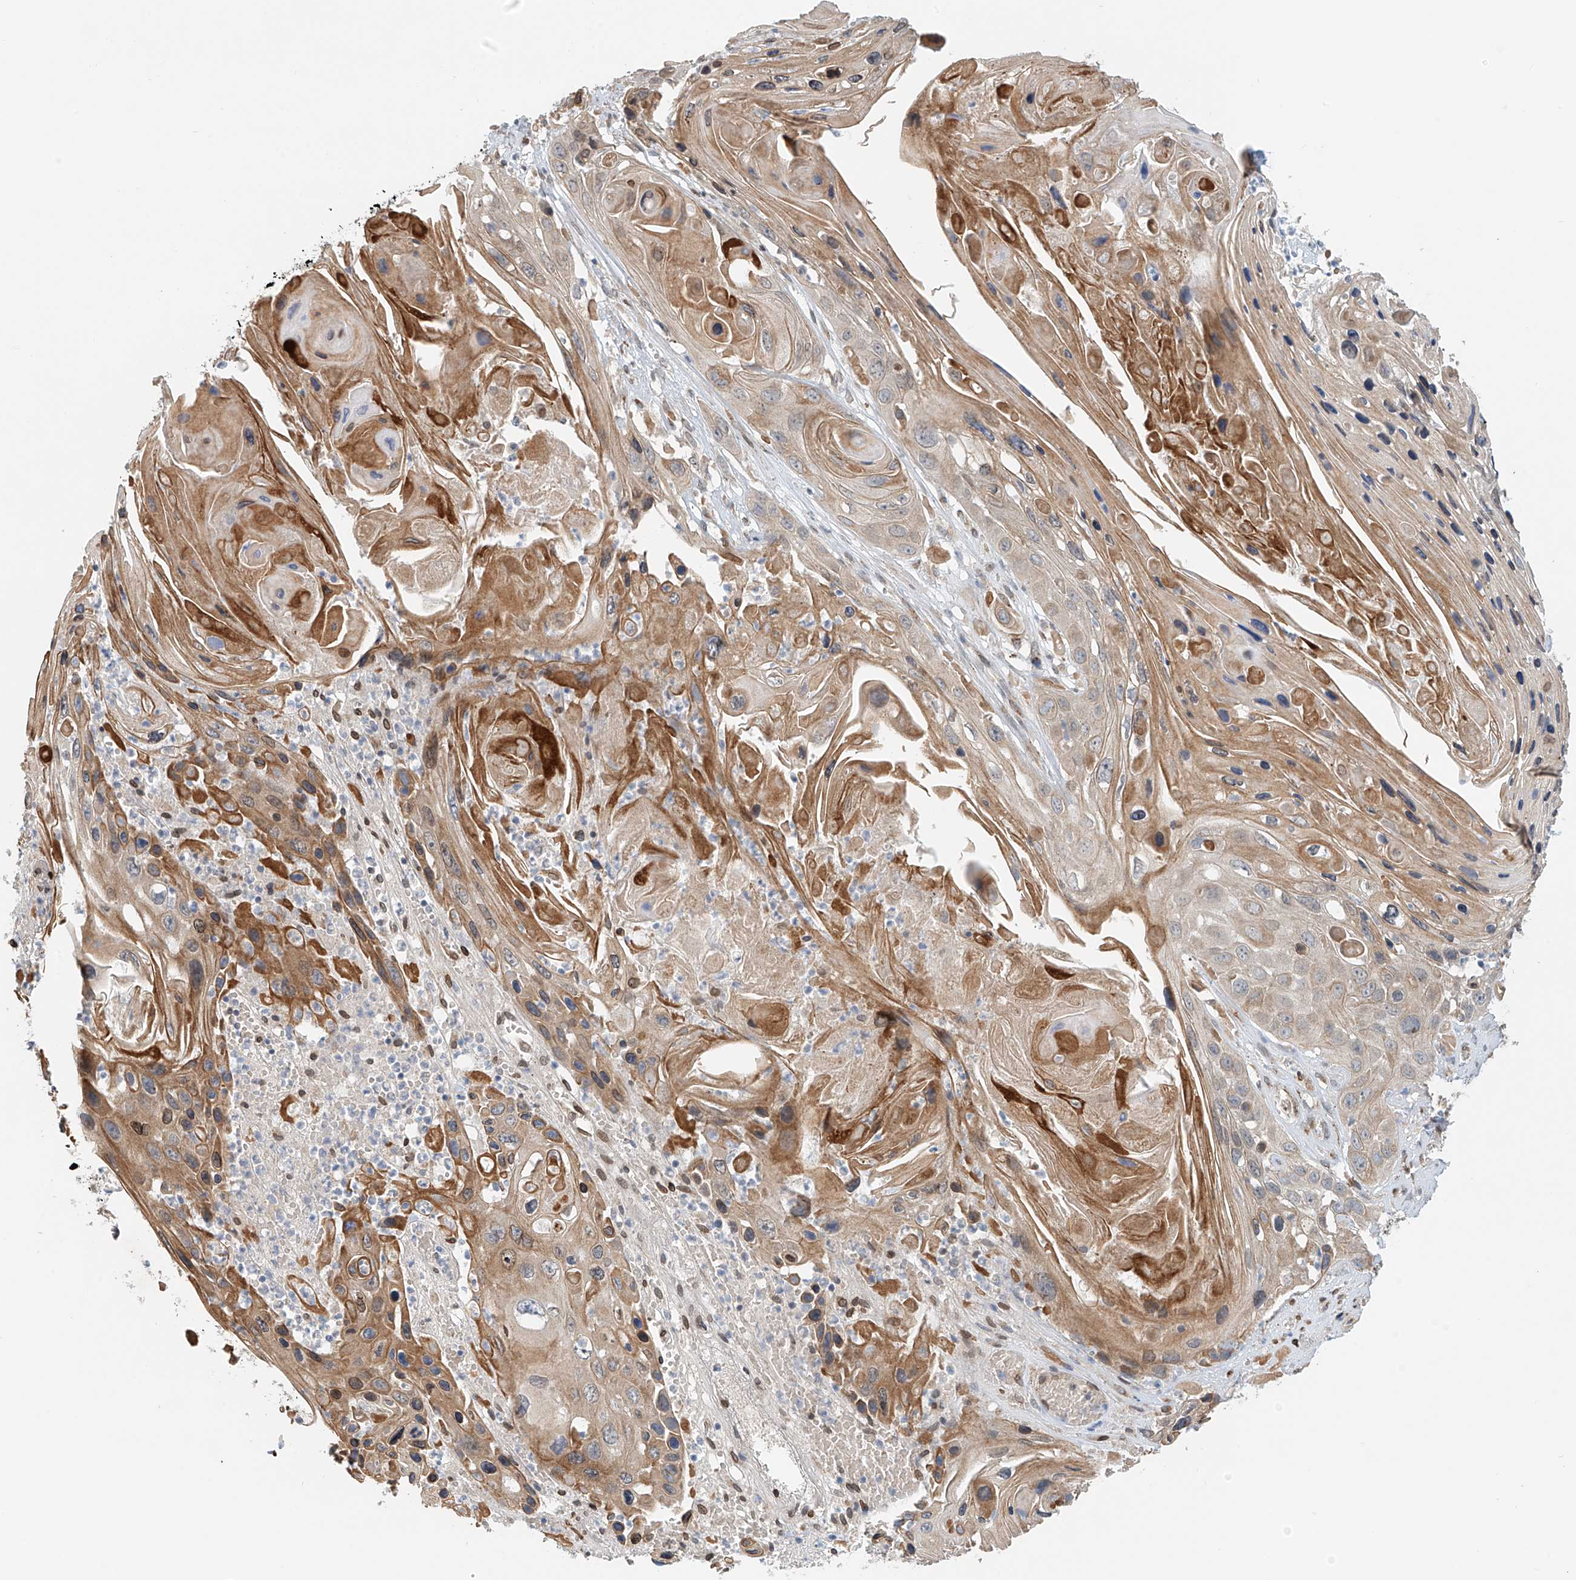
{"staining": {"intensity": "moderate", "quantity": ">75%", "location": "nuclear"}, "tissue": "skin cancer", "cell_type": "Tumor cells", "image_type": "cancer", "snomed": [{"axis": "morphology", "description": "Squamous cell carcinoma, NOS"}, {"axis": "topography", "description": "Skin"}], "caption": "High-magnification brightfield microscopy of skin cancer stained with DAB (3,3'-diaminobenzidine) (brown) and counterstained with hematoxylin (blue). tumor cells exhibit moderate nuclear staining is present in approximately>75% of cells.", "gene": "STARD9", "patient": {"sex": "male", "age": 55}}